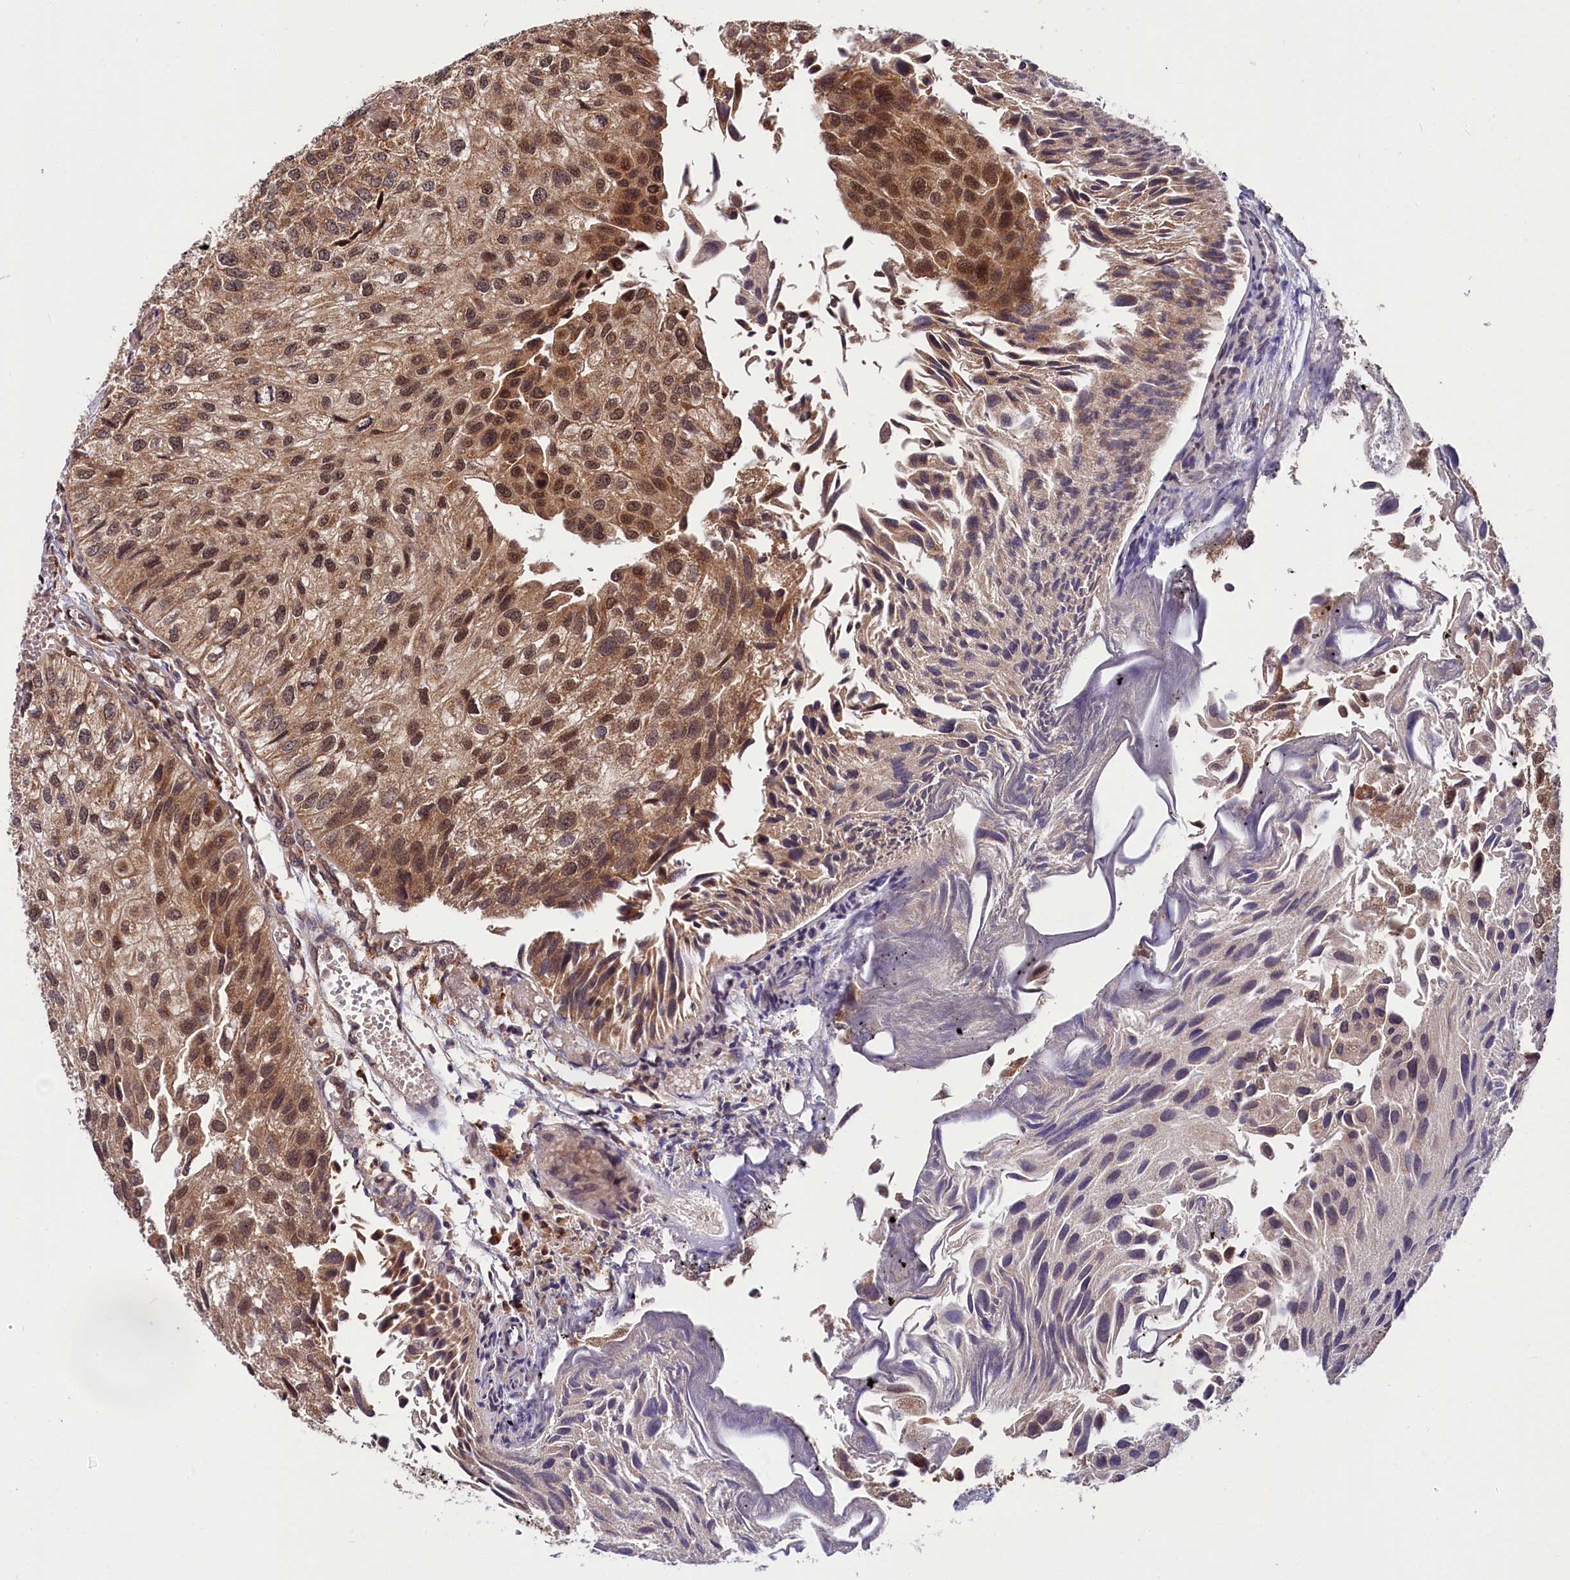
{"staining": {"intensity": "moderate", "quantity": ">75%", "location": "cytoplasmic/membranous,nuclear"}, "tissue": "urothelial cancer", "cell_type": "Tumor cells", "image_type": "cancer", "snomed": [{"axis": "morphology", "description": "Urothelial carcinoma, Low grade"}, {"axis": "topography", "description": "Urinary bladder"}], "caption": "DAB immunohistochemical staining of urothelial carcinoma (low-grade) shows moderate cytoplasmic/membranous and nuclear protein expression in about >75% of tumor cells.", "gene": "UBE3A", "patient": {"sex": "female", "age": 89}}